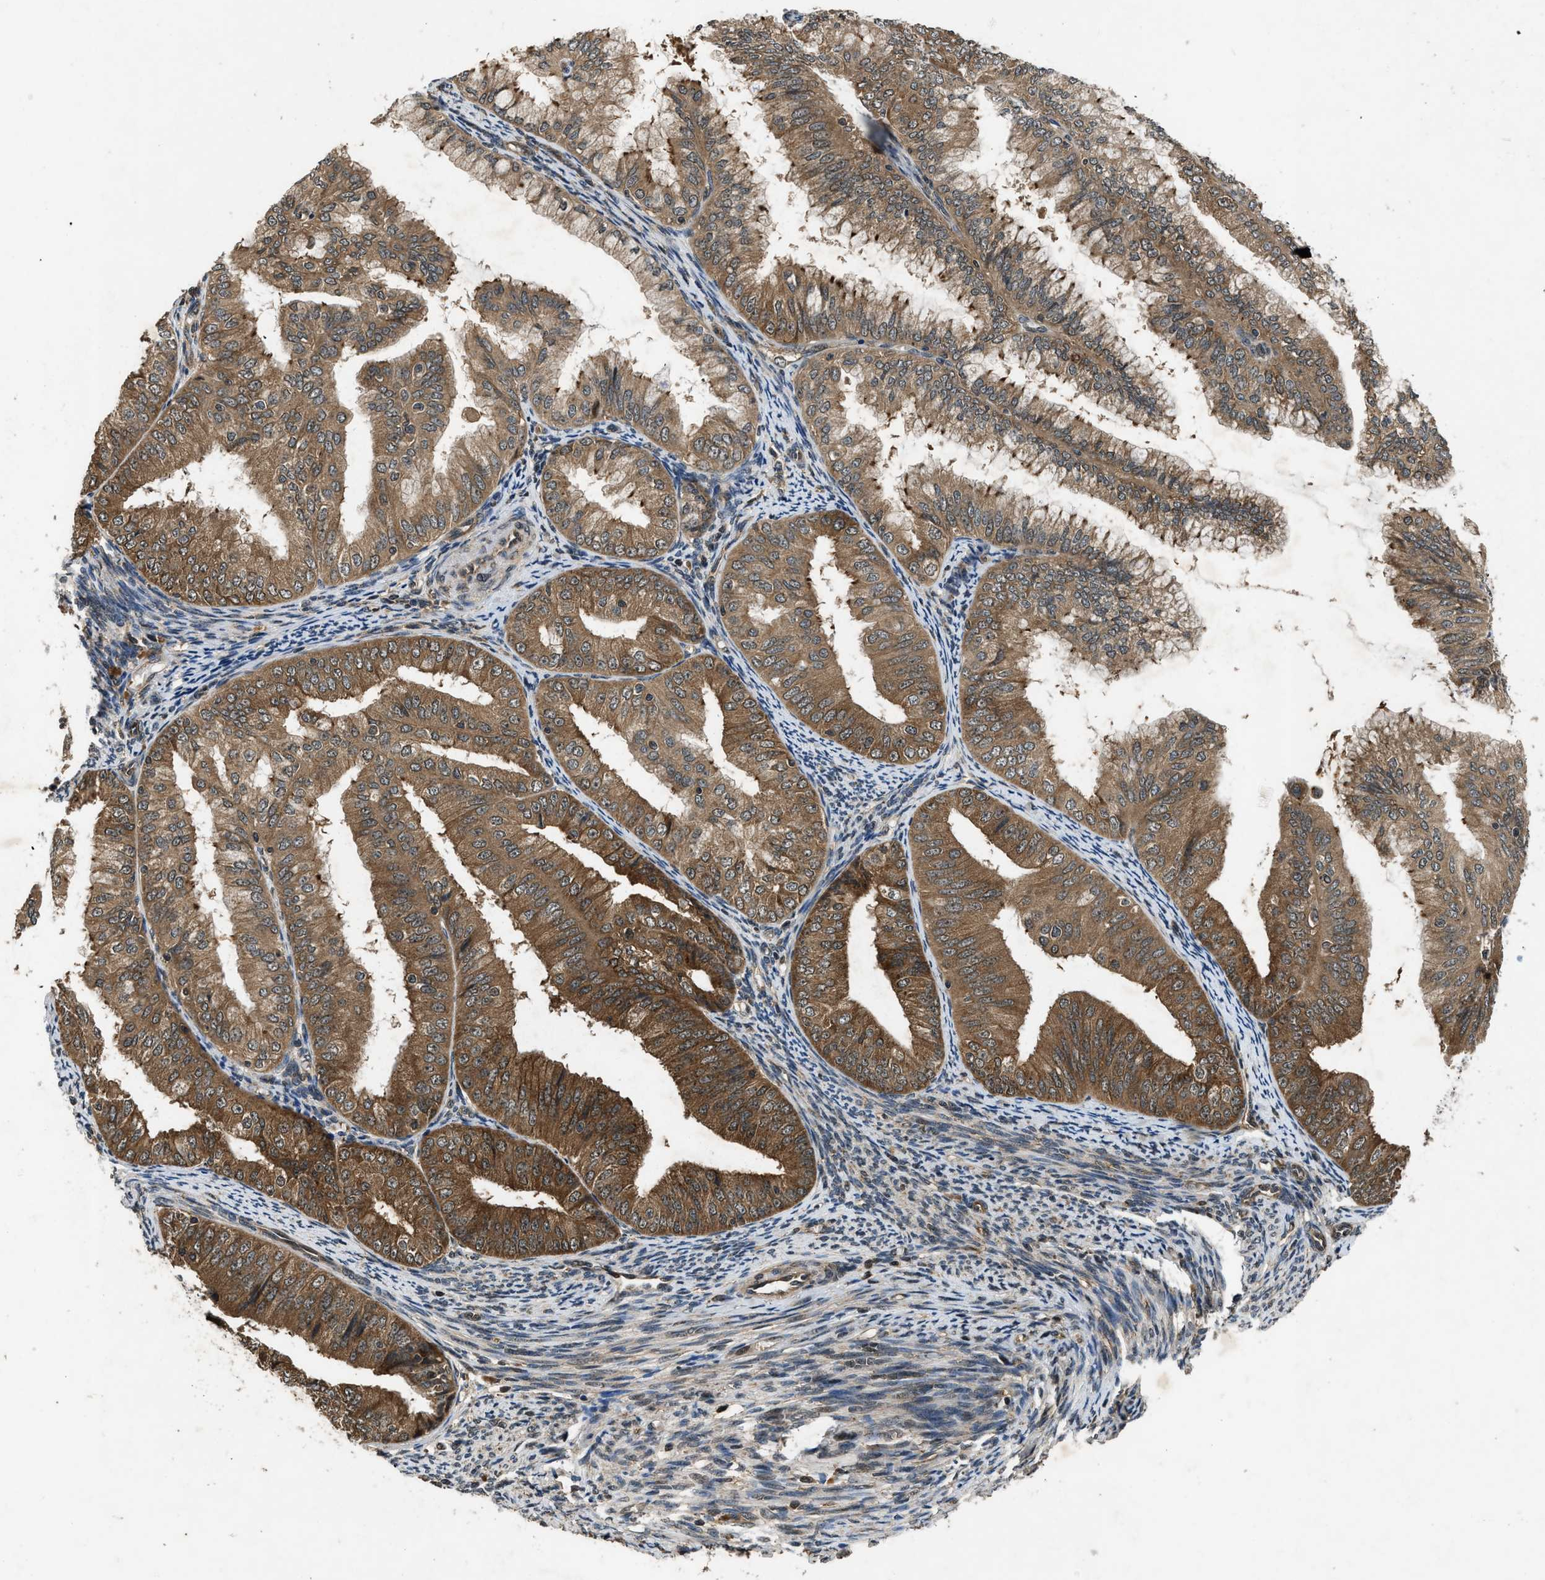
{"staining": {"intensity": "moderate", "quantity": ">75%", "location": "cytoplasmic/membranous"}, "tissue": "endometrial cancer", "cell_type": "Tumor cells", "image_type": "cancer", "snomed": [{"axis": "morphology", "description": "Adenocarcinoma, NOS"}, {"axis": "topography", "description": "Endometrium"}], "caption": "Endometrial cancer stained with a brown dye demonstrates moderate cytoplasmic/membranous positive positivity in approximately >75% of tumor cells.", "gene": "RPS6KB1", "patient": {"sex": "female", "age": 63}}